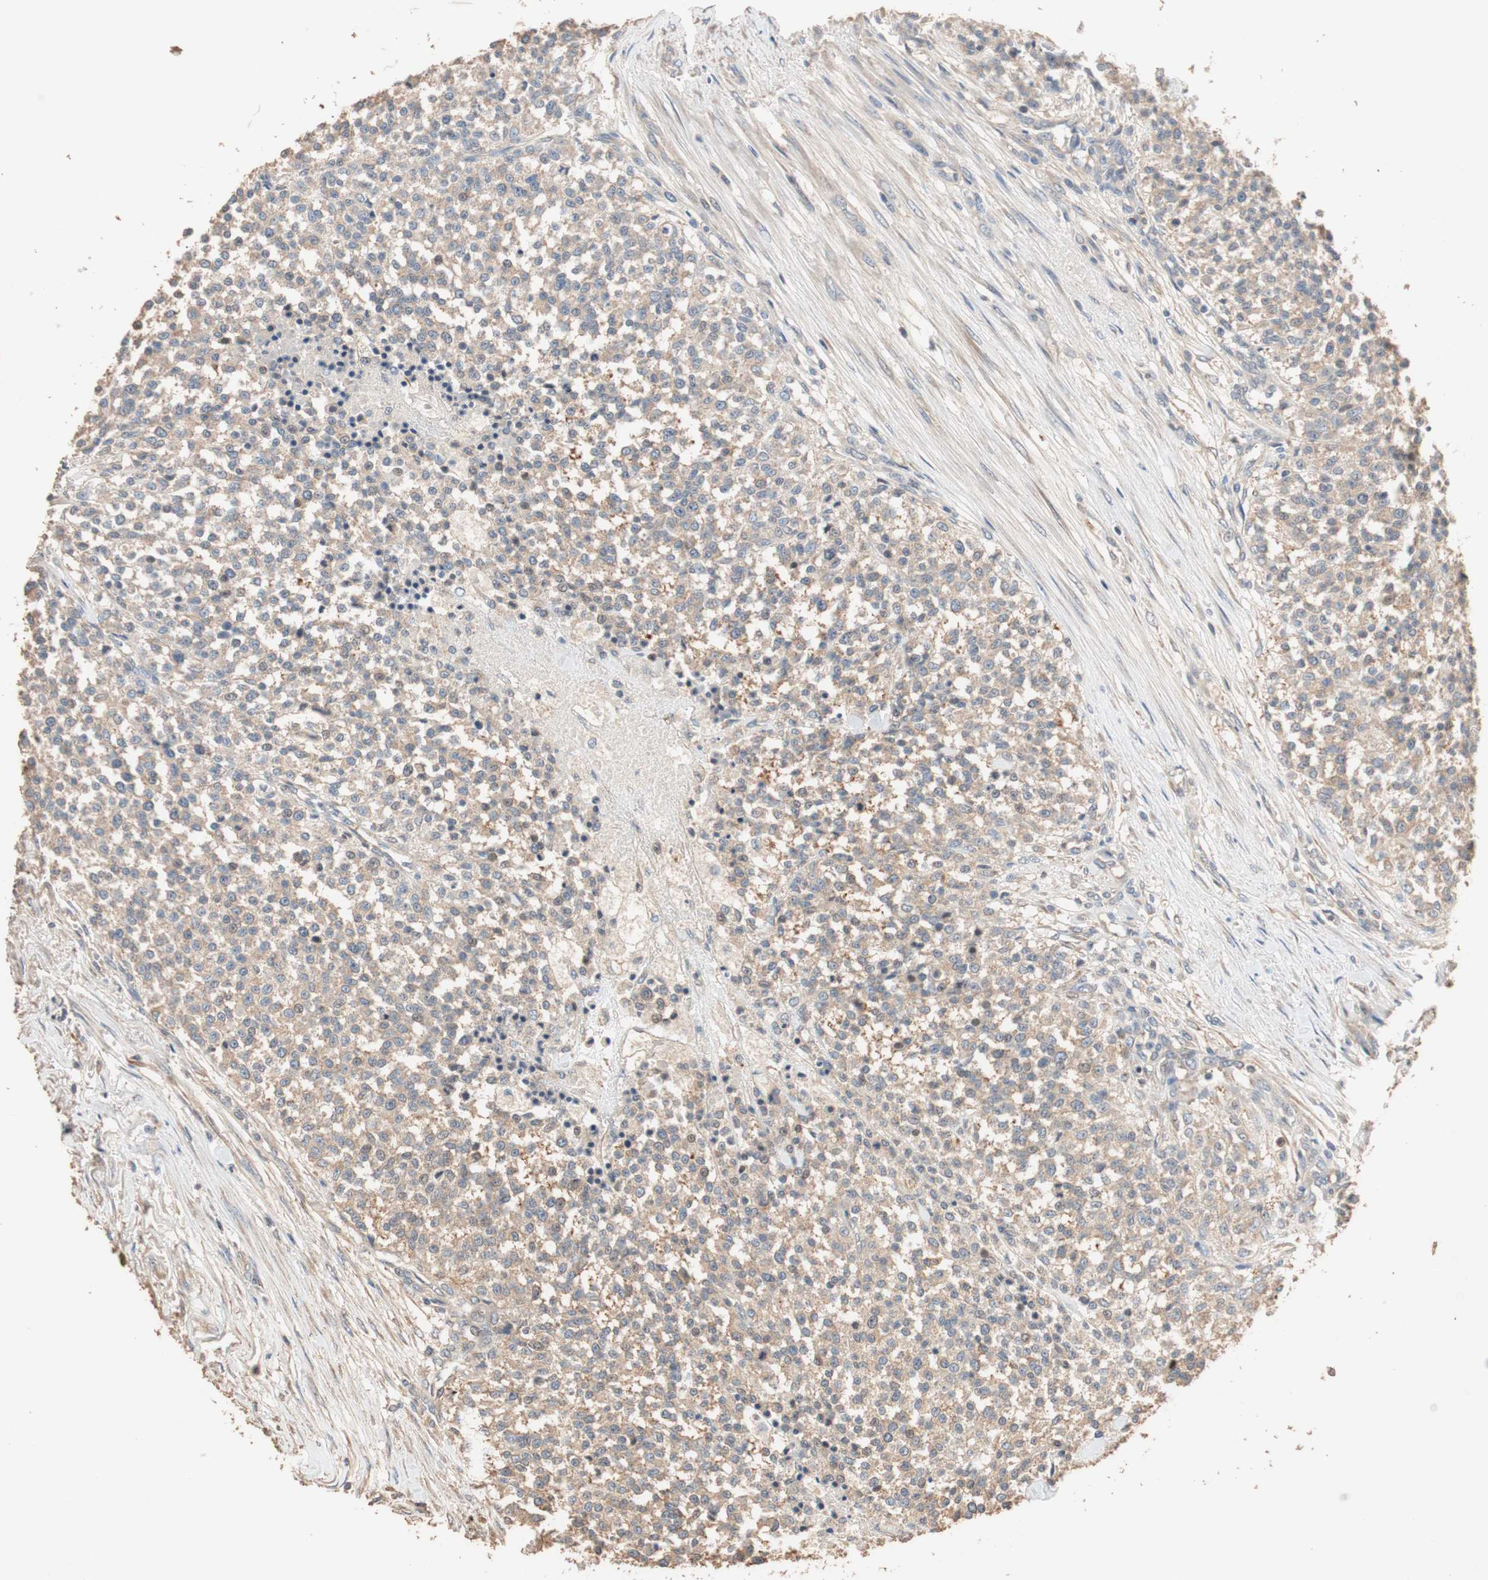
{"staining": {"intensity": "moderate", "quantity": ">75%", "location": "cytoplasmic/membranous"}, "tissue": "testis cancer", "cell_type": "Tumor cells", "image_type": "cancer", "snomed": [{"axis": "morphology", "description": "Seminoma, NOS"}, {"axis": "topography", "description": "Testis"}], "caption": "Immunohistochemistry (IHC) histopathology image of human testis cancer (seminoma) stained for a protein (brown), which shows medium levels of moderate cytoplasmic/membranous positivity in approximately >75% of tumor cells.", "gene": "TUBB", "patient": {"sex": "male", "age": 59}}